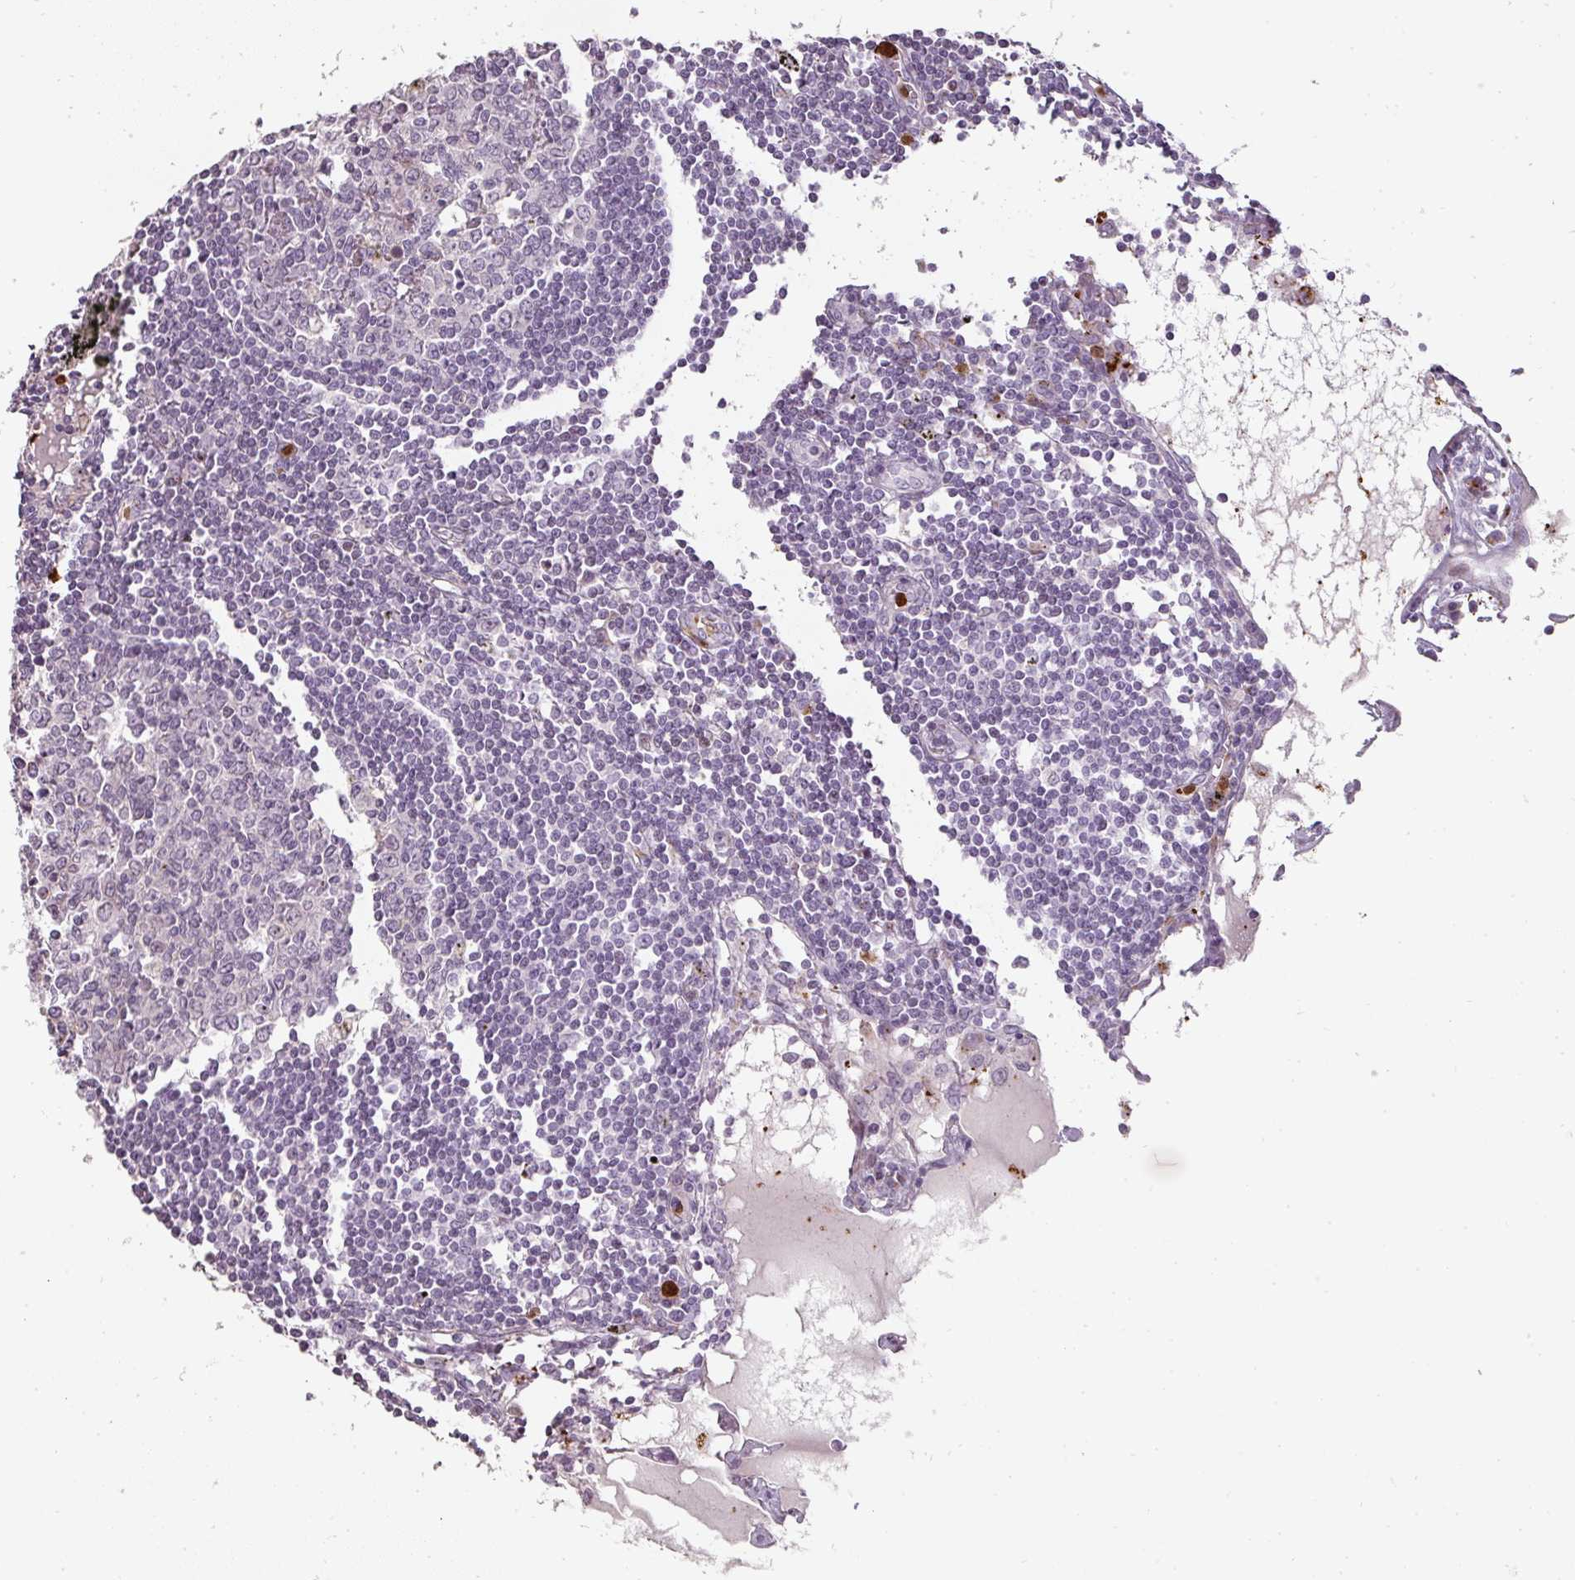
{"staining": {"intensity": "moderate", "quantity": "<25%", "location": "cytoplasmic/membranous,nuclear"}, "tissue": "lymph node", "cell_type": "Germinal center cells", "image_type": "normal", "snomed": [{"axis": "morphology", "description": "Normal tissue, NOS"}, {"axis": "topography", "description": "Lymph node"}], "caption": "Normal lymph node exhibits moderate cytoplasmic/membranous,nuclear staining in about <25% of germinal center cells, visualized by immunohistochemistry. The protein is stained brown, and the nuclei are stained in blue (DAB (3,3'-diaminobenzidine) IHC with brightfield microscopy, high magnification).", "gene": "BIK", "patient": {"sex": "male", "age": 74}}